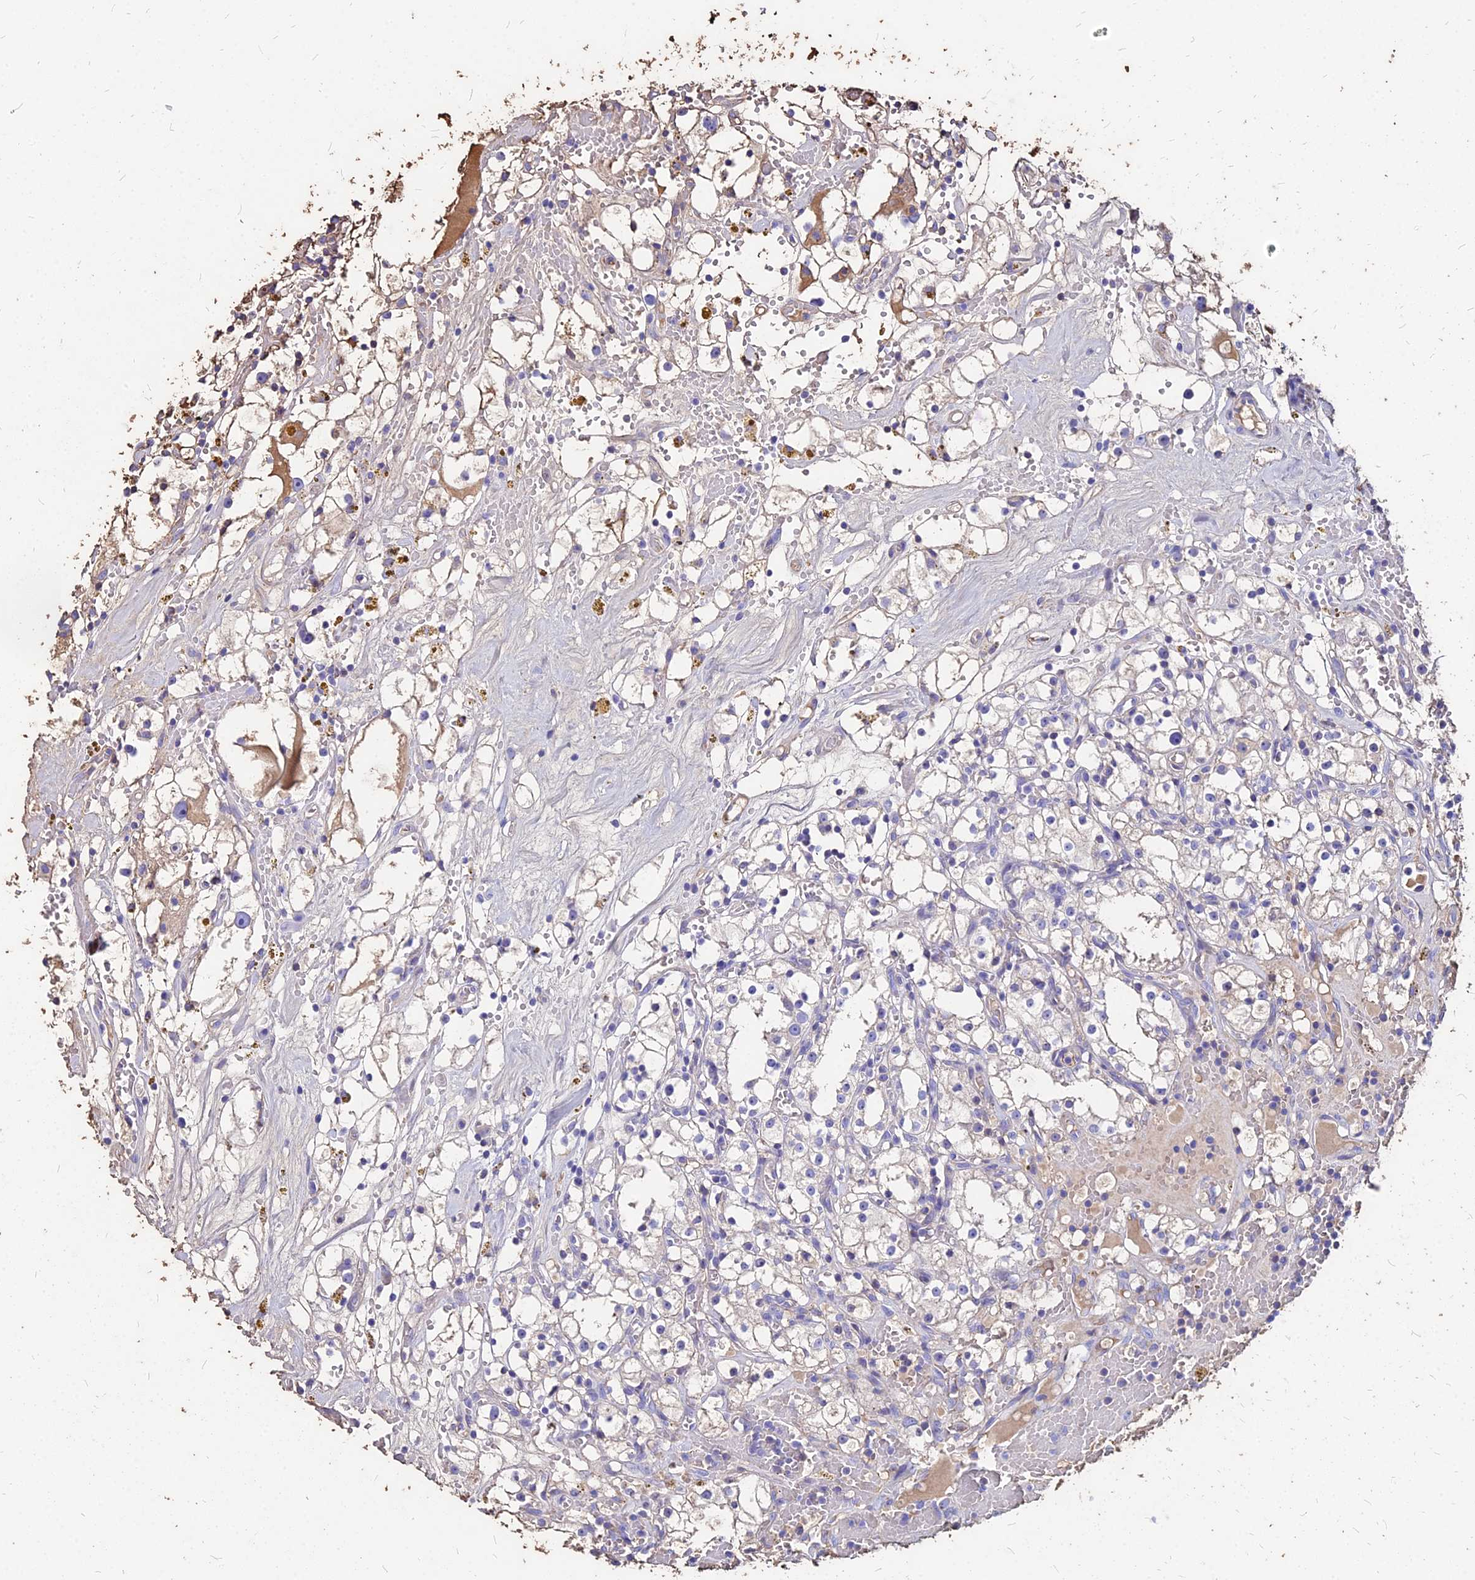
{"staining": {"intensity": "negative", "quantity": "none", "location": "none"}, "tissue": "renal cancer", "cell_type": "Tumor cells", "image_type": "cancer", "snomed": [{"axis": "morphology", "description": "Adenocarcinoma, NOS"}, {"axis": "topography", "description": "Kidney"}], "caption": "This image is of renal cancer (adenocarcinoma) stained with immunohistochemistry to label a protein in brown with the nuclei are counter-stained blue. There is no positivity in tumor cells.", "gene": "NME5", "patient": {"sex": "male", "age": 56}}